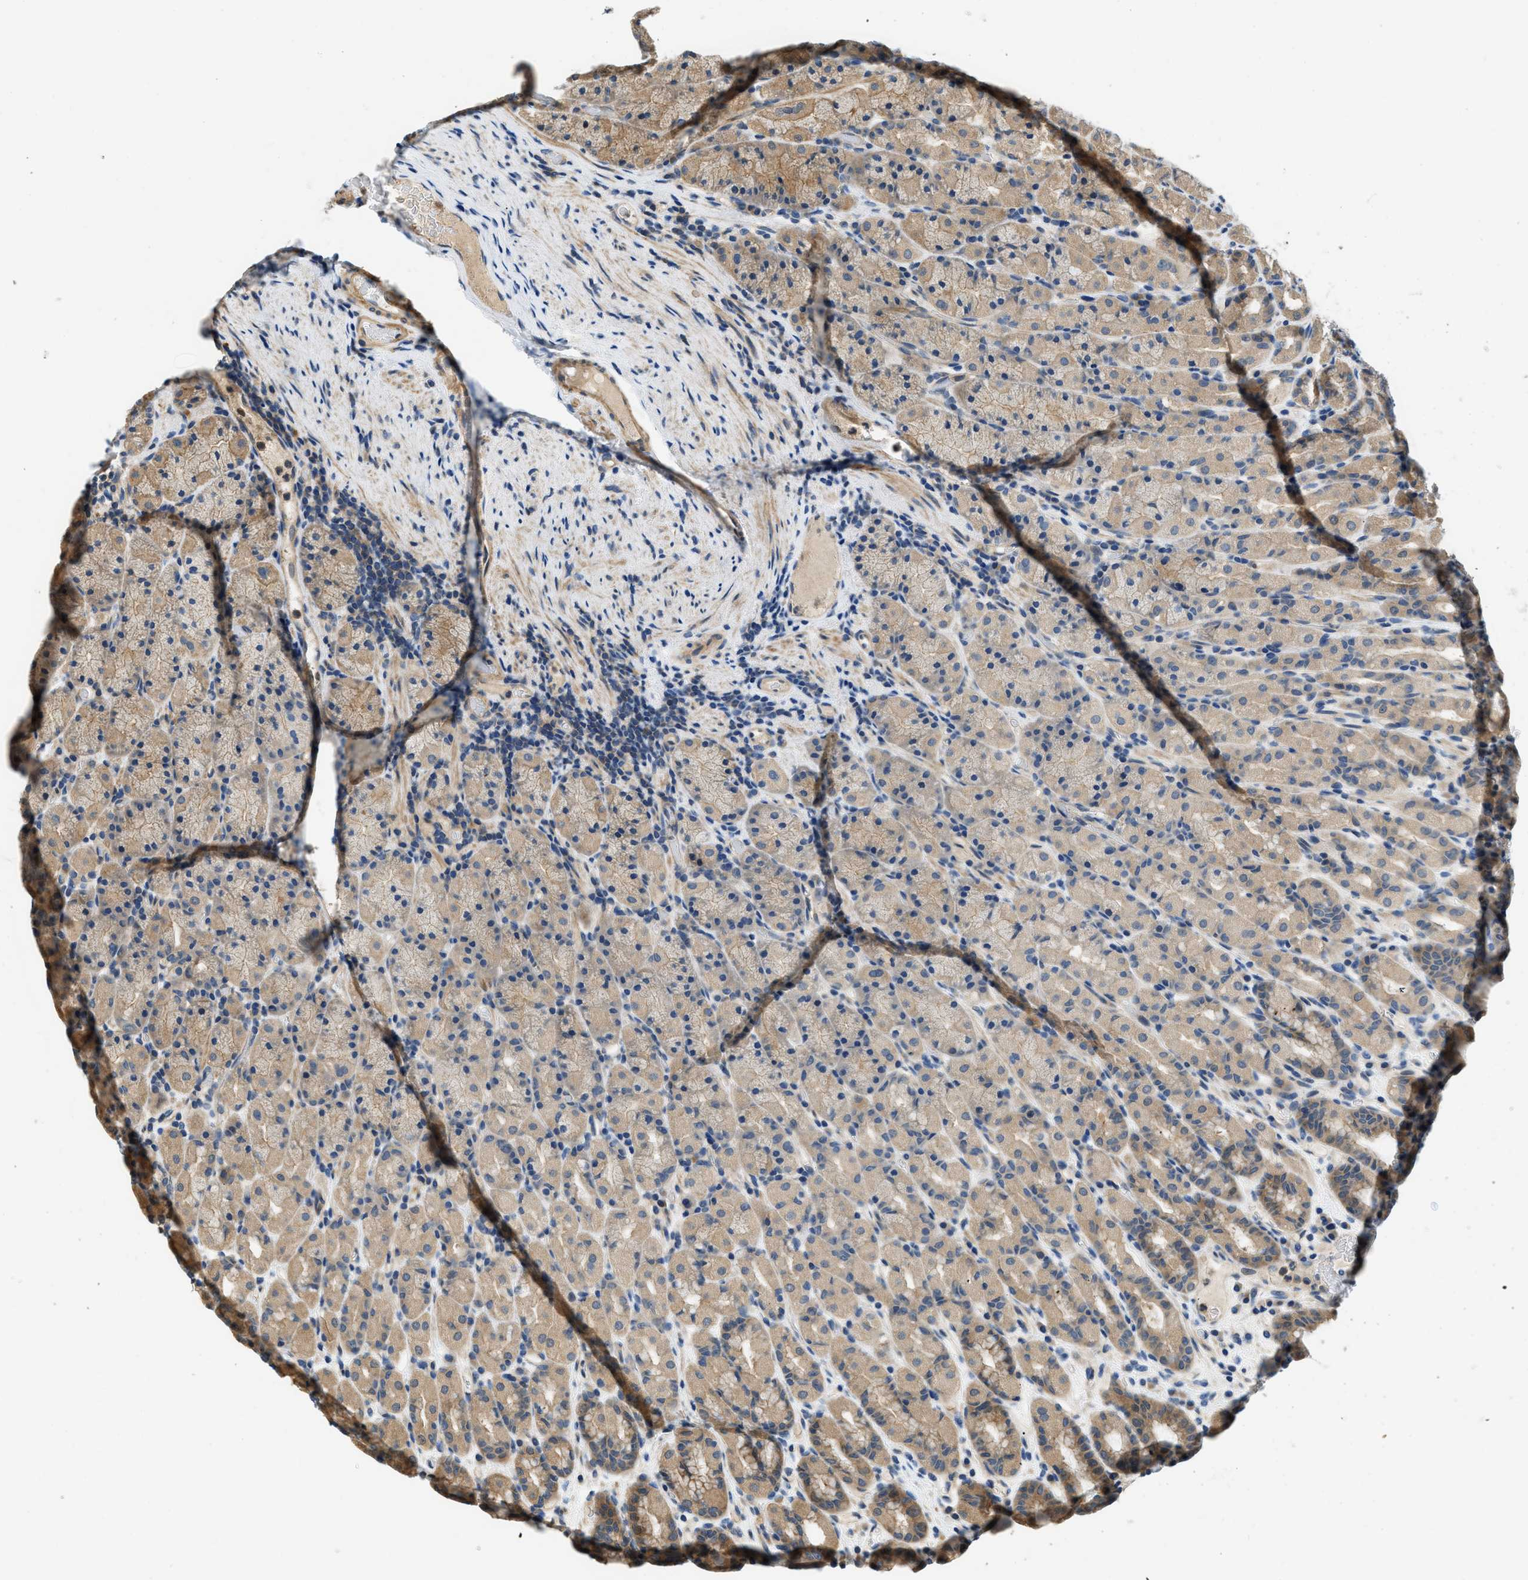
{"staining": {"intensity": "weak", "quantity": "25%-75%", "location": "cytoplasmic/membranous"}, "tissue": "stomach", "cell_type": "Glandular cells", "image_type": "normal", "snomed": [{"axis": "morphology", "description": "Normal tissue, NOS"}, {"axis": "topography", "description": "Stomach, upper"}], "caption": "Approximately 25%-75% of glandular cells in benign stomach demonstrate weak cytoplasmic/membranous protein positivity as visualized by brown immunohistochemical staining.", "gene": "GPR31", "patient": {"sex": "male", "age": 68}}